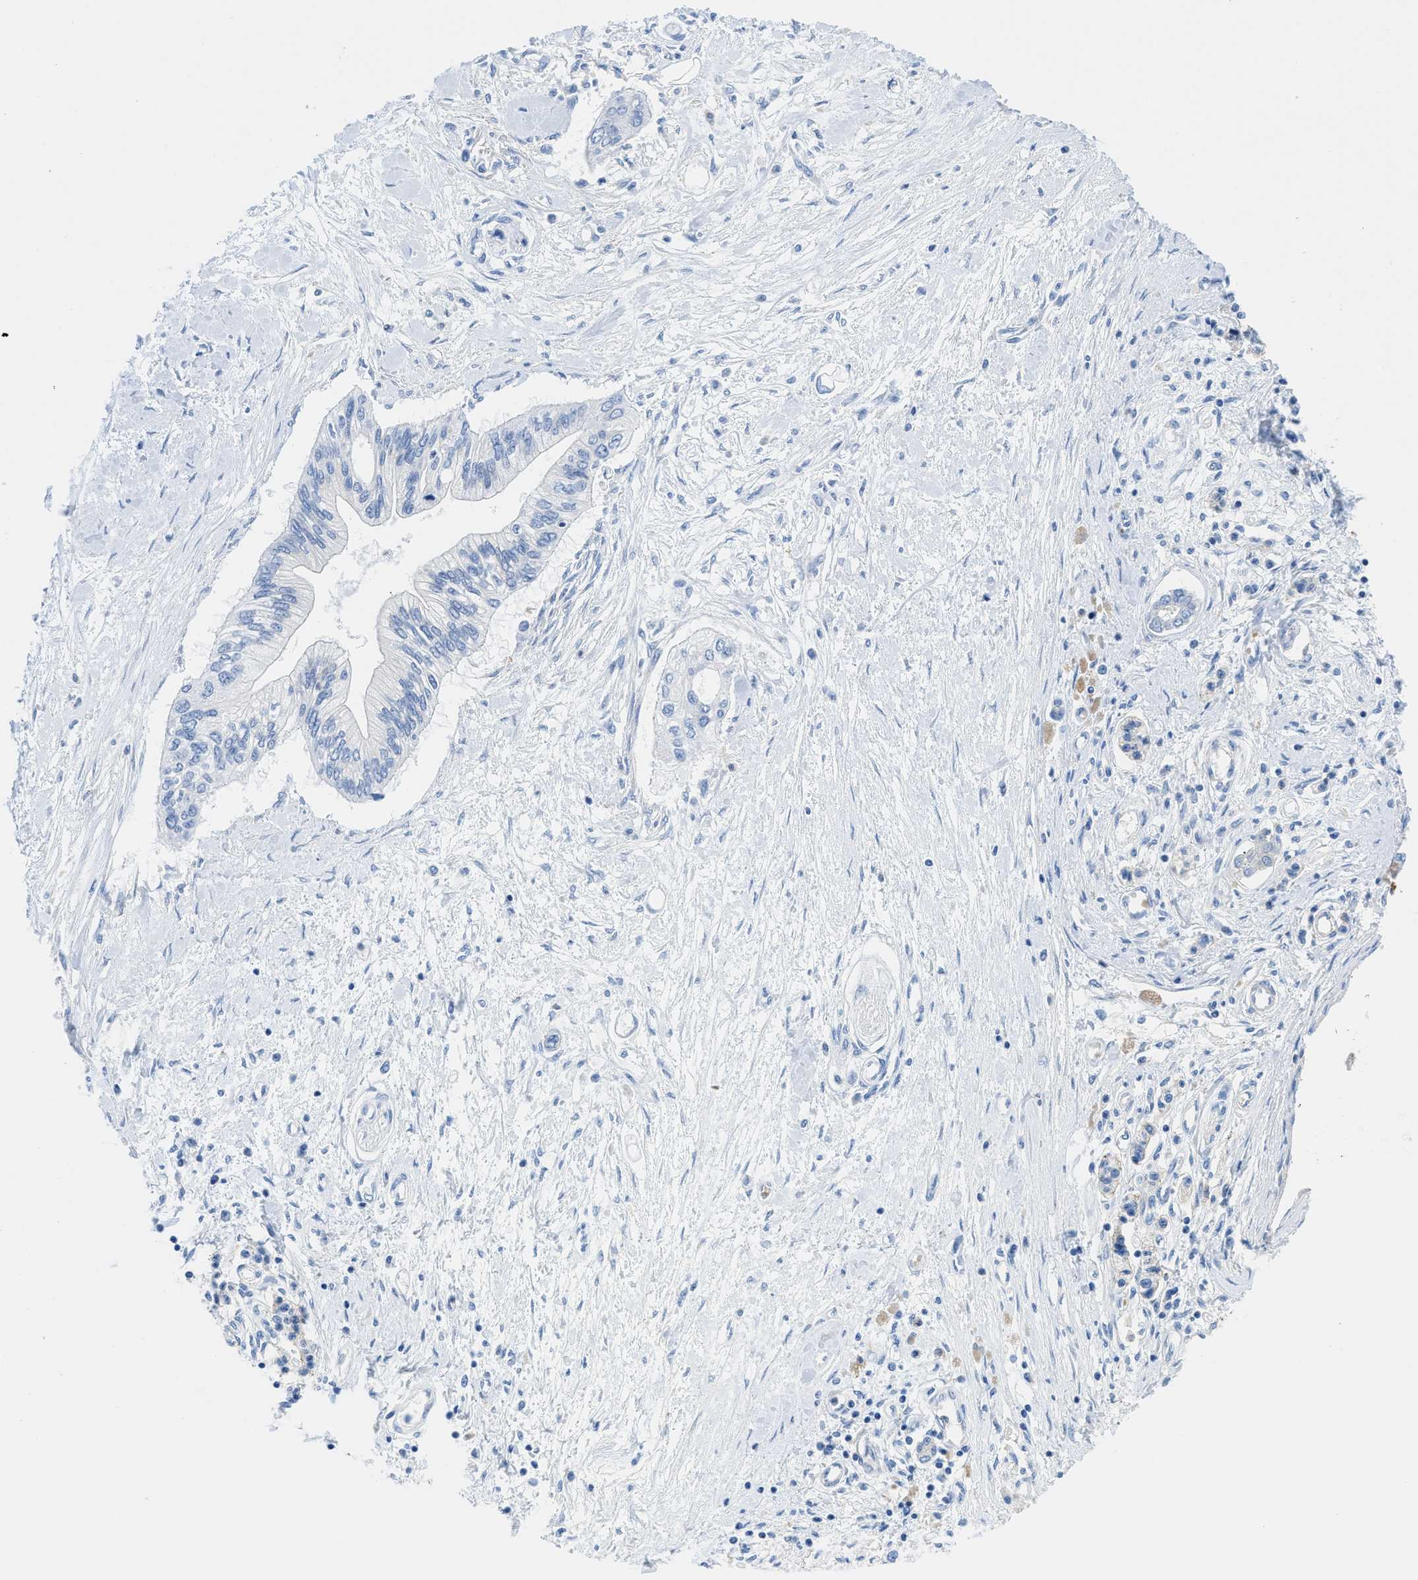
{"staining": {"intensity": "negative", "quantity": "none", "location": "none"}, "tissue": "pancreatic cancer", "cell_type": "Tumor cells", "image_type": "cancer", "snomed": [{"axis": "morphology", "description": "Adenocarcinoma, NOS"}, {"axis": "topography", "description": "Pancreas"}], "caption": "Tumor cells show no significant positivity in pancreatic cancer (adenocarcinoma). Brightfield microscopy of immunohistochemistry stained with DAB (3,3'-diaminobenzidine) (brown) and hematoxylin (blue), captured at high magnification.", "gene": "NEB", "patient": {"sex": "female", "age": 77}}